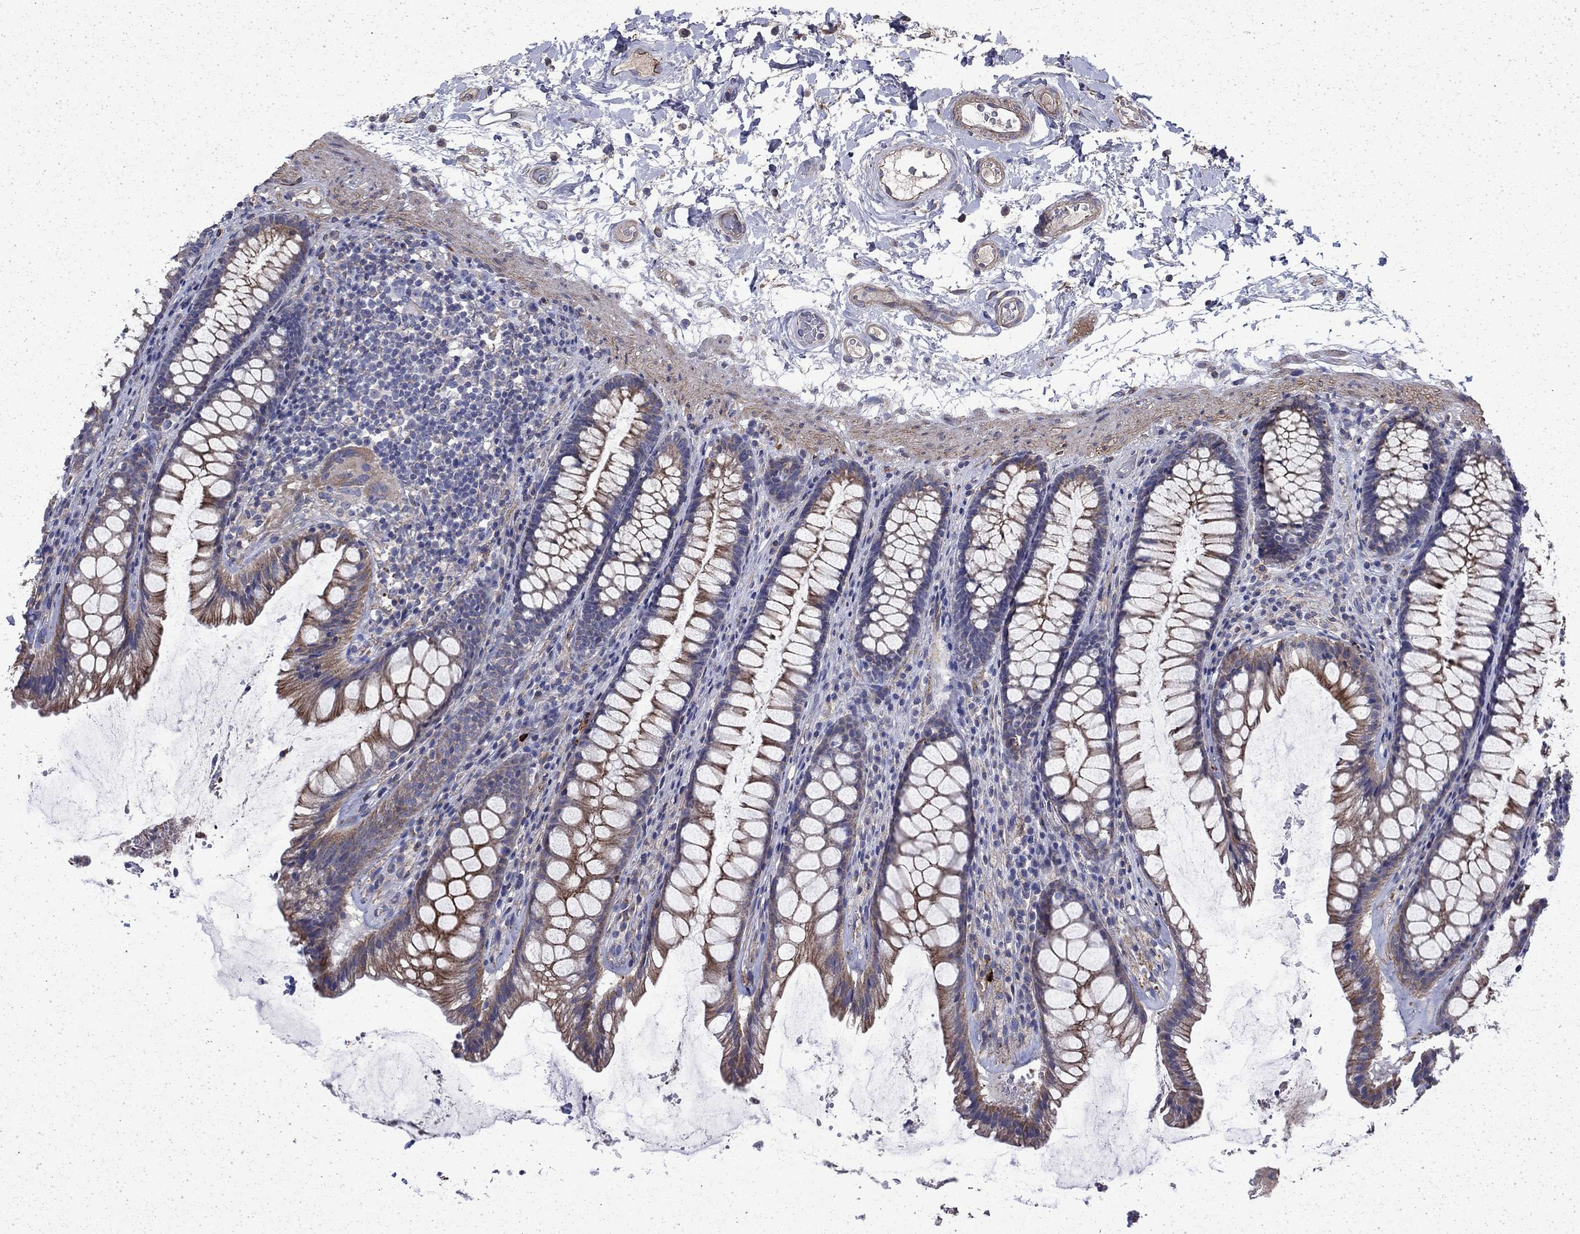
{"staining": {"intensity": "moderate", "quantity": ">75%", "location": "cytoplasmic/membranous"}, "tissue": "rectum", "cell_type": "Glandular cells", "image_type": "normal", "snomed": [{"axis": "morphology", "description": "Normal tissue, NOS"}, {"axis": "topography", "description": "Rectum"}], "caption": "High-magnification brightfield microscopy of unremarkable rectum stained with DAB (3,3'-diaminobenzidine) (brown) and counterstained with hematoxylin (blue). glandular cells exhibit moderate cytoplasmic/membranous expression is identified in about>75% of cells.", "gene": "DTNA", "patient": {"sex": "male", "age": 72}}